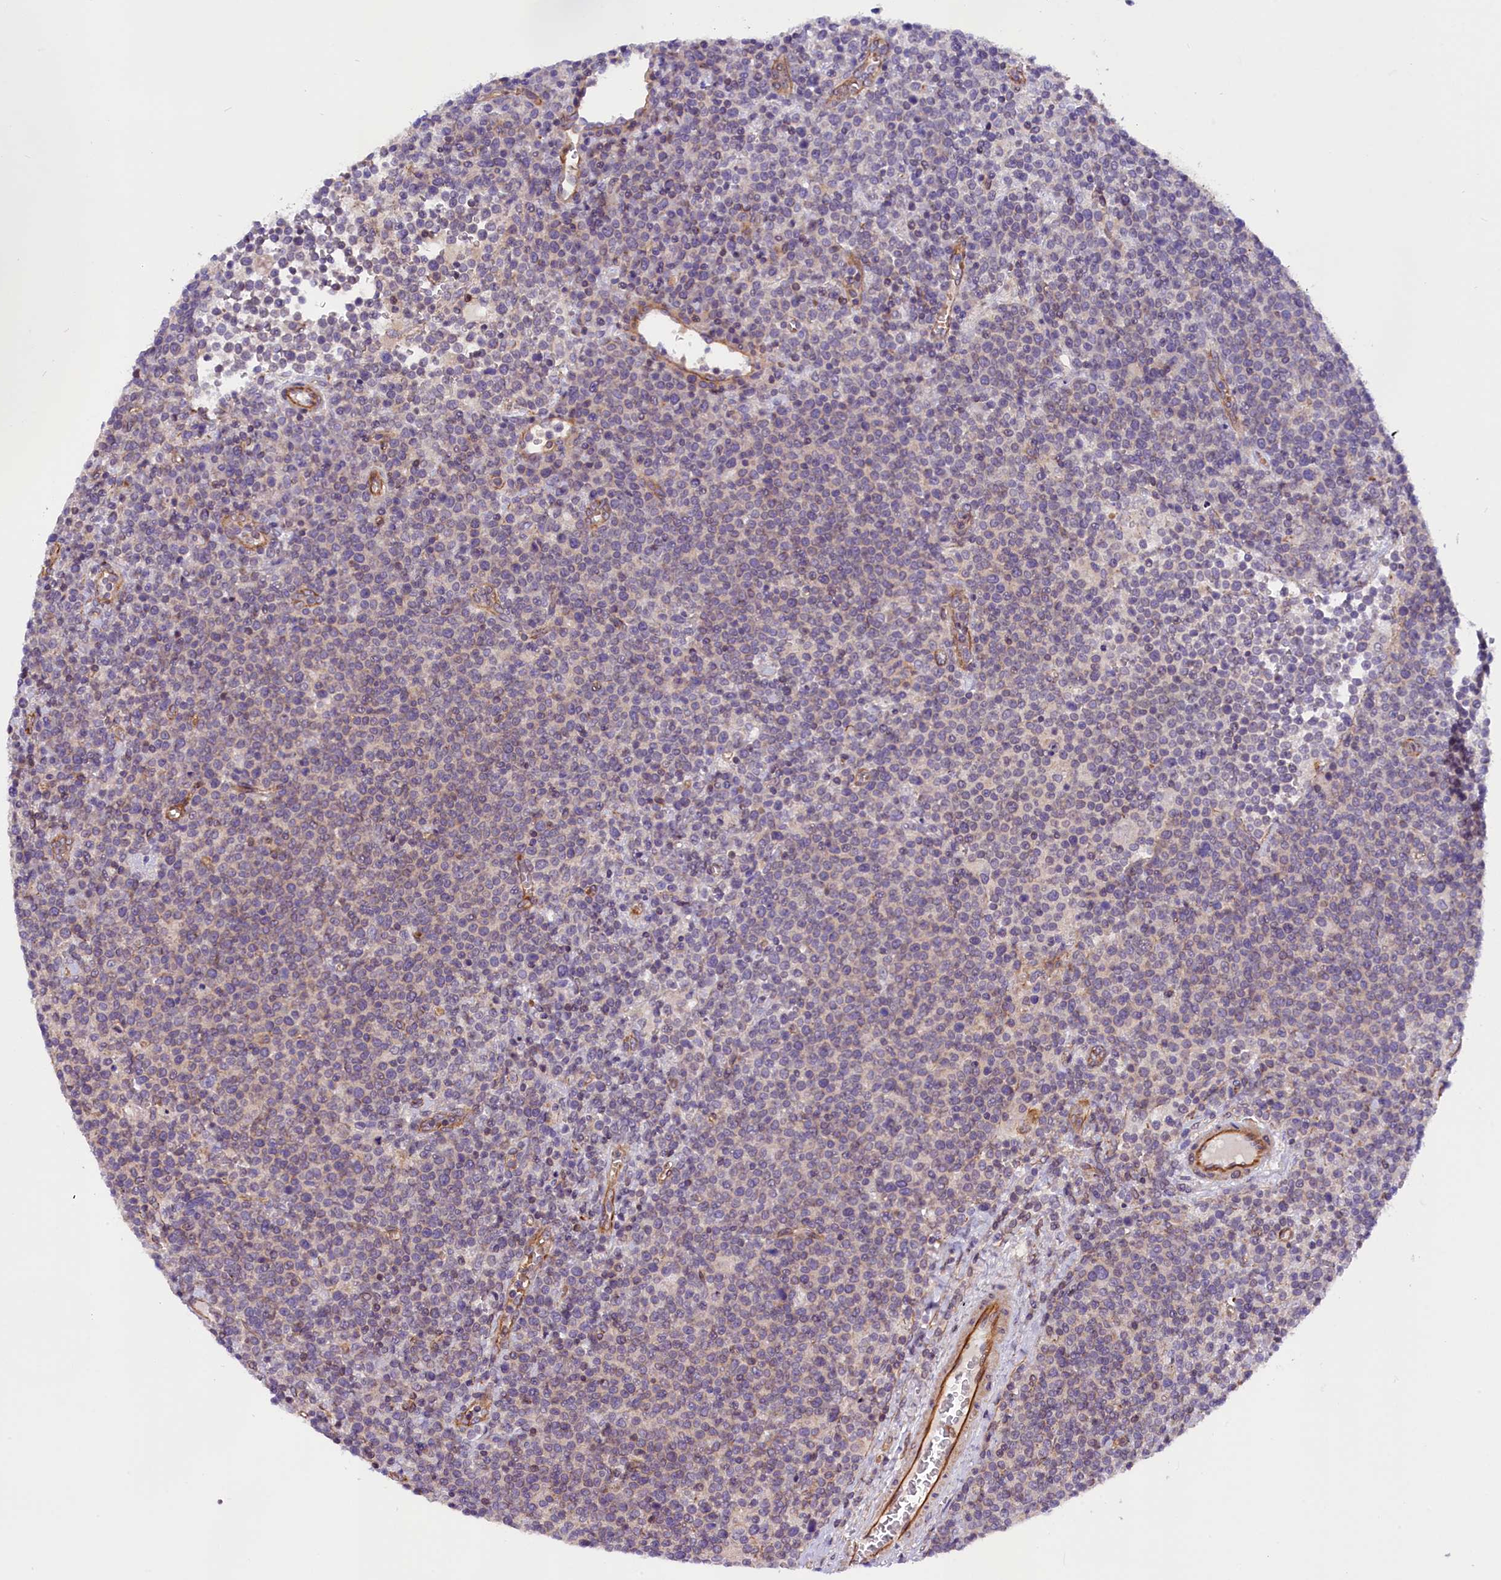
{"staining": {"intensity": "negative", "quantity": "none", "location": "none"}, "tissue": "lymphoma", "cell_type": "Tumor cells", "image_type": "cancer", "snomed": [{"axis": "morphology", "description": "Malignant lymphoma, non-Hodgkin's type, High grade"}, {"axis": "topography", "description": "Lymph node"}], "caption": "Immunohistochemistry histopathology image of human lymphoma stained for a protein (brown), which displays no staining in tumor cells. (Immunohistochemistry, brightfield microscopy, high magnification).", "gene": "MED20", "patient": {"sex": "male", "age": 61}}